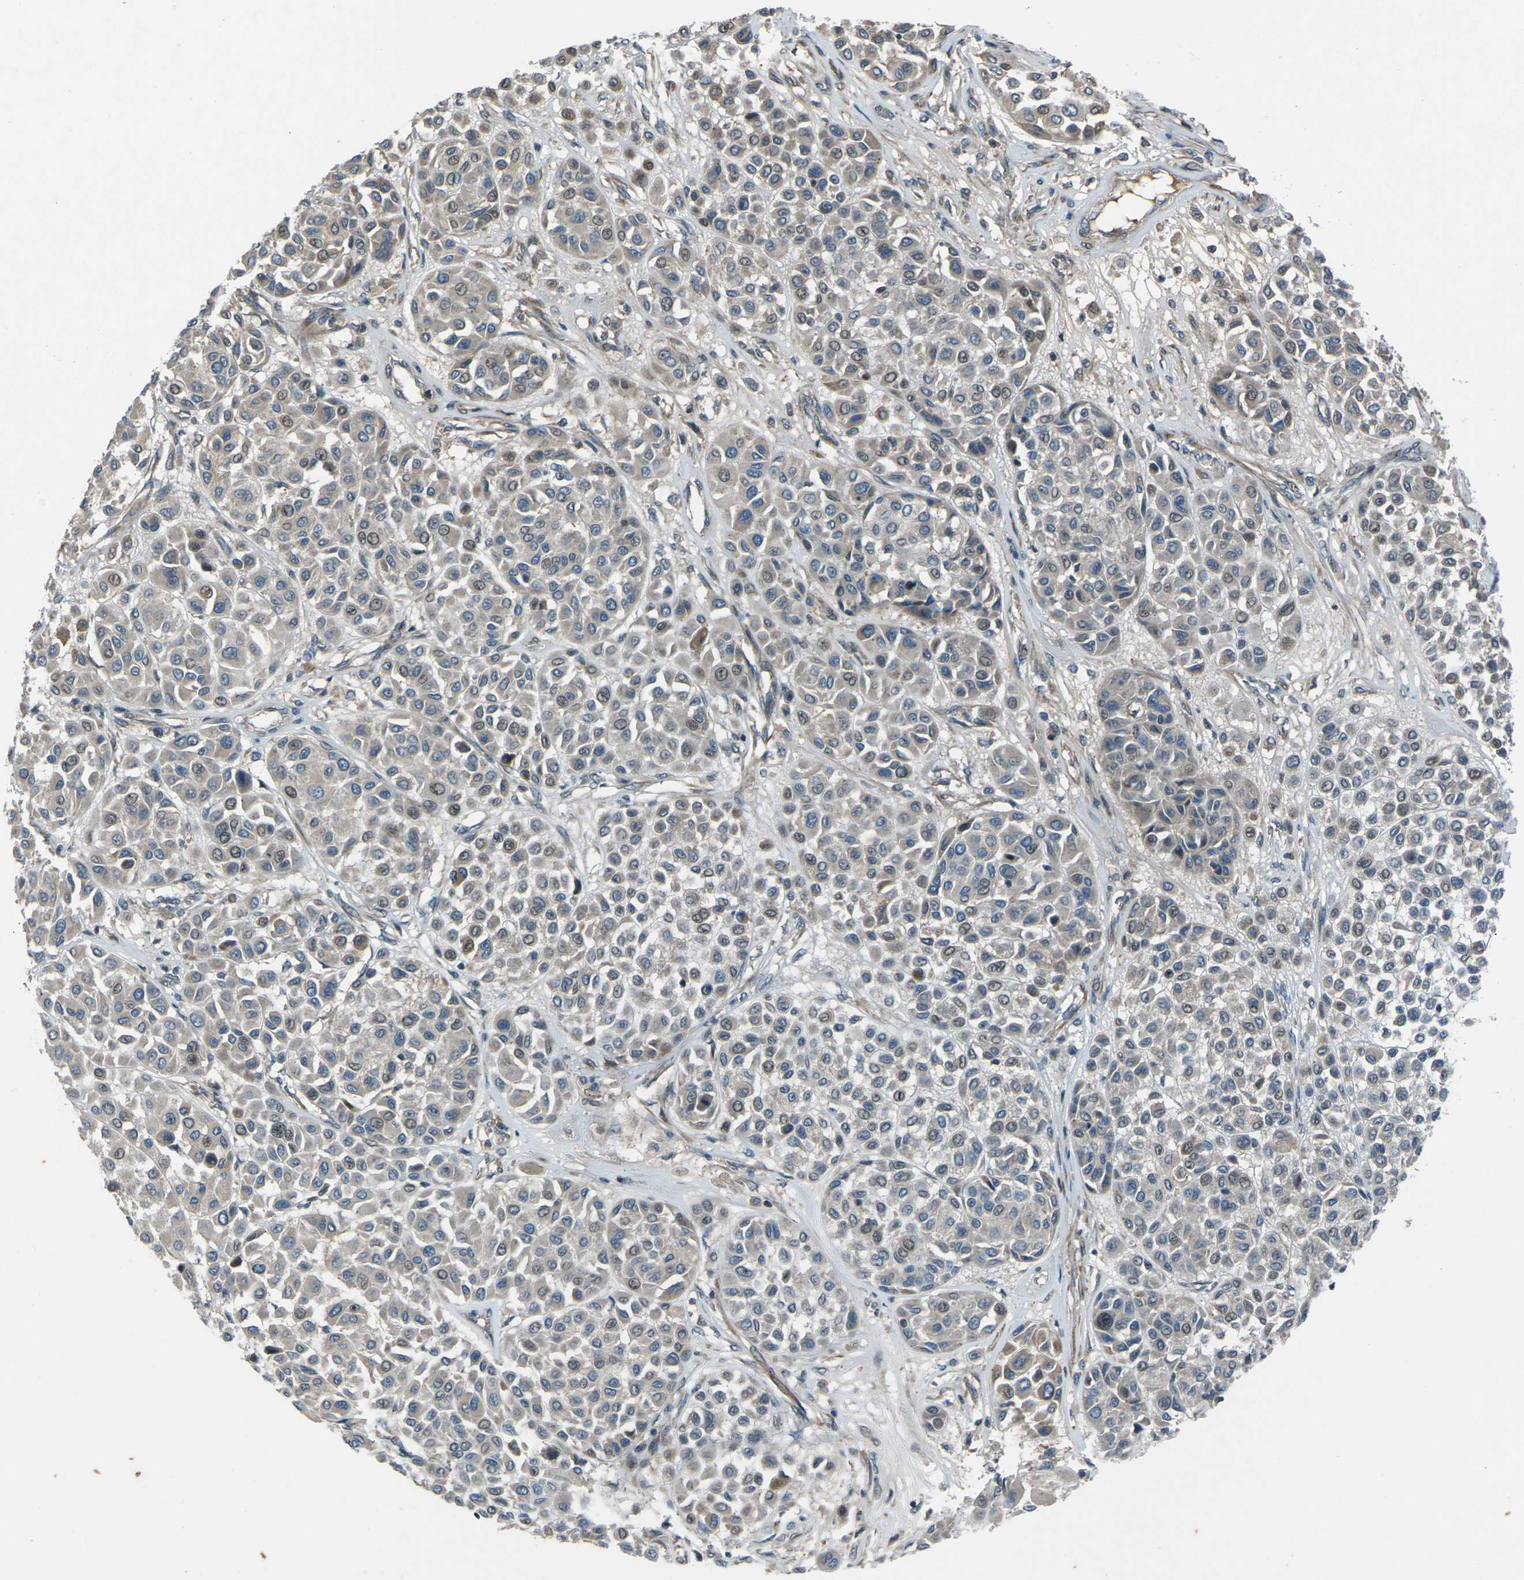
{"staining": {"intensity": "moderate", "quantity": "<25%", "location": "cytoplasmic/membranous"}, "tissue": "melanoma", "cell_type": "Tumor cells", "image_type": "cancer", "snomed": [{"axis": "morphology", "description": "Malignant melanoma, Metastatic site"}, {"axis": "topography", "description": "Soft tissue"}], "caption": "A brown stain shows moderate cytoplasmic/membranous expression of a protein in human melanoma tumor cells. The staining was performed using DAB to visualize the protein expression in brown, while the nuclei were stained in blue with hematoxylin (Magnification: 20x).", "gene": "EDNRA", "patient": {"sex": "male", "age": 41}}